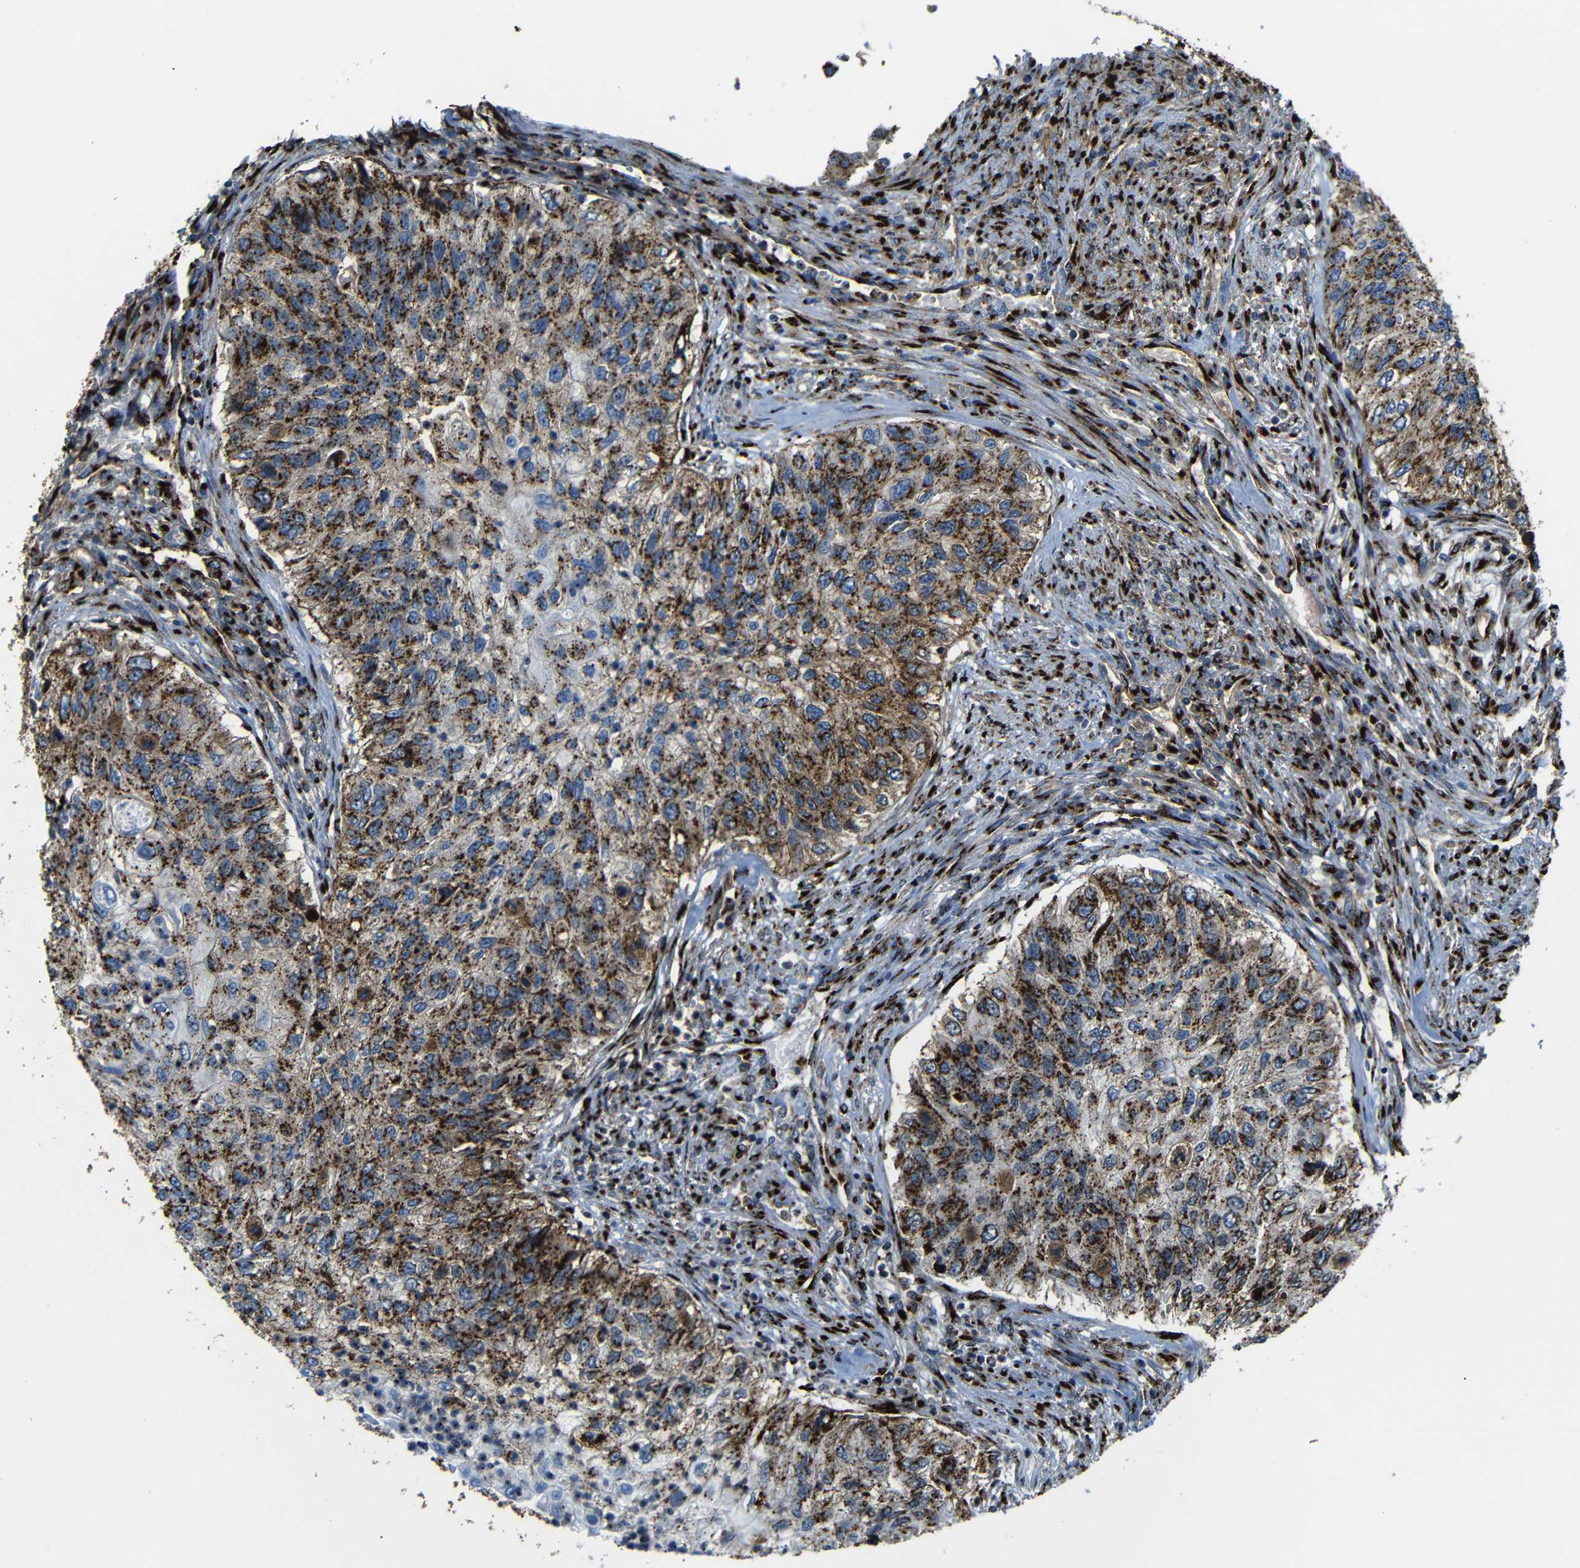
{"staining": {"intensity": "strong", "quantity": ">75%", "location": "cytoplasmic/membranous"}, "tissue": "urothelial cancer", "cell_type": "Tumor cells", "image_type": "cancer", "snomed": [{"axis": "morphology", "description": "Urothelial carcinoma, High grade"}, {"axis": "topography", "description": "Urinary bladder"}], "caption": "Protein staining of high-grade urothelial carcinoma tissue reveals strong cytoplasmic/membranous positivity in about >75% of tumor cells.", "gene": "TGOLN2", "patient": {"sex": "female", "age": 60}}